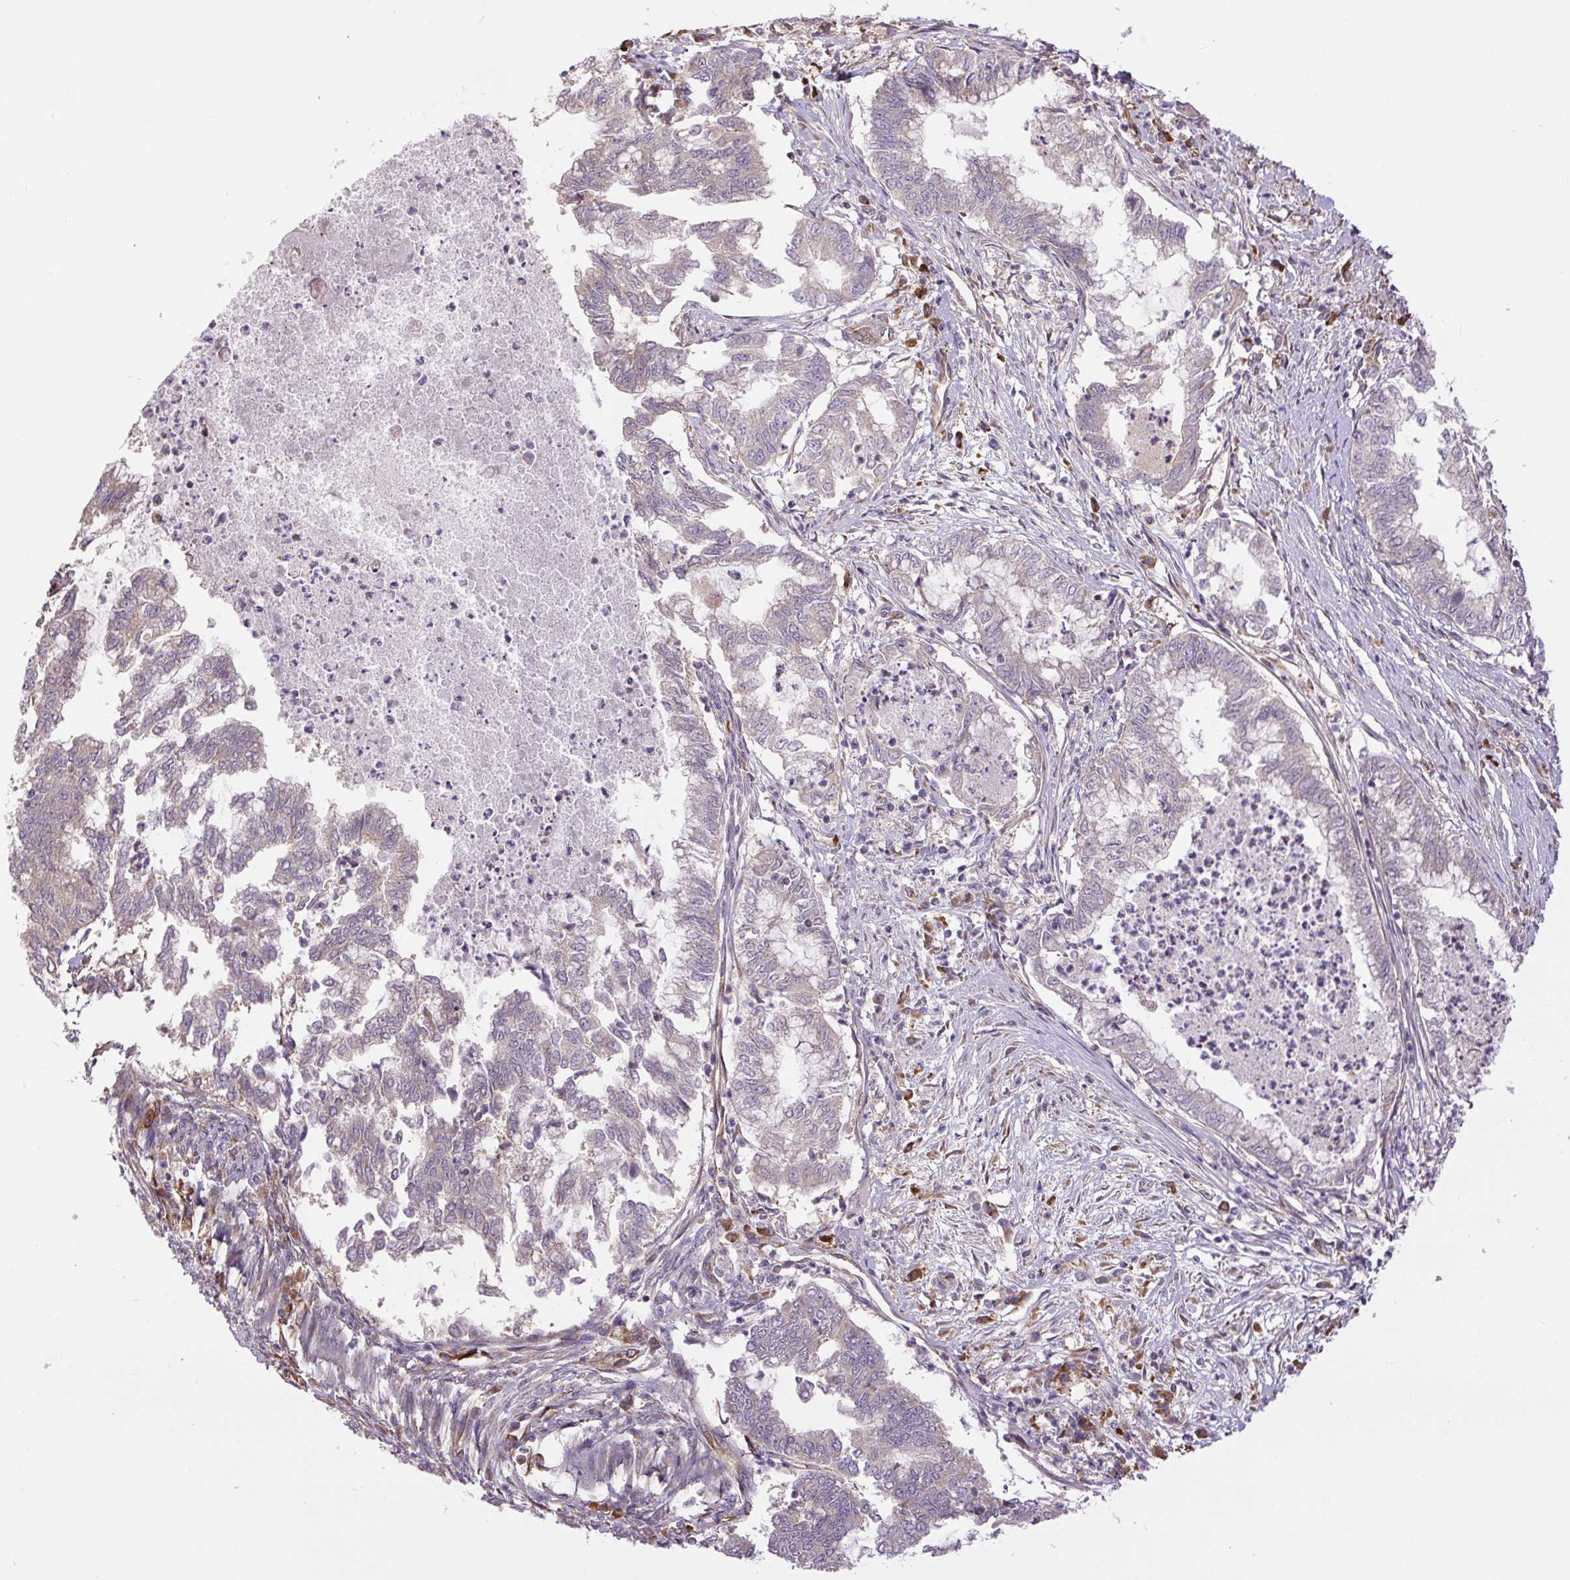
{"staining": {"intensity": "weak", "quantity": "<25%", "location": "cytoplasmic/membranous"}, "tissue": "endometrial cancer", "cell_type": "Tumor cells", "image_type": "cancer", "snomed": [{"axis": "morphology", "description": "Adenocarcinoma, NOS"}, {"axis": "topography", "description": "Endometrium"}], "caption": "Photomicrograph shows no protein staining in tumor cells of endometrial cancer tissue.", "gene": "PPME1", "patient": {"sex": "female", "age": 79}}